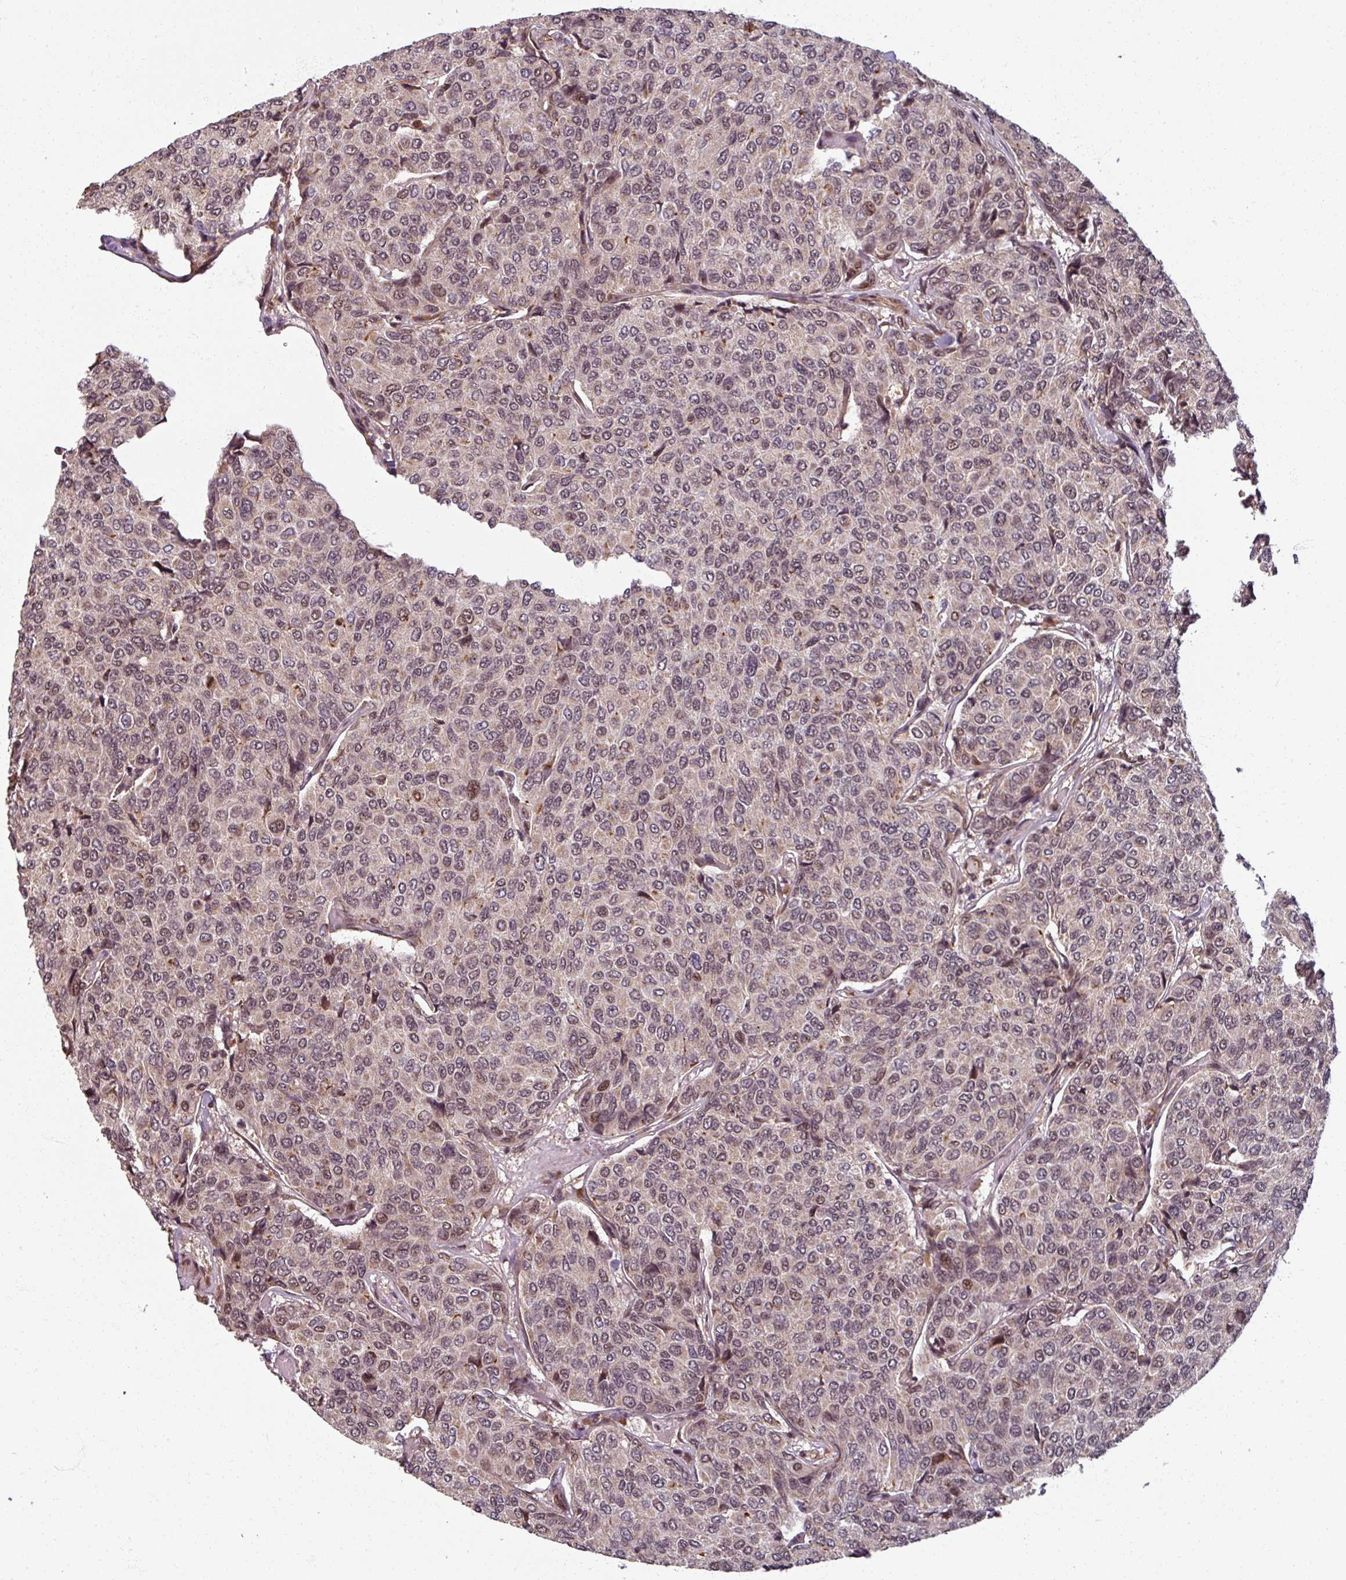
{"staining": {"intensity": "moderate", "quantity": ">75%", "location": "nuclear"}, "tissue": "breast cancer", "cell_type": "Tumor cells", "image_type": "cancer", "snomed": [{"axis": "morphology", "description": "Duct carcinoma"}, {"axis": "topography", "description": "Breast"}], "caption": "Protein analysis of breast cancer (infiltrating ductal carcinoma) tissue exhibits moderate nuclear positivity in about >75% of tumor cells. (DAB (3,3'-diaminobenzidine) IHC with brightfield microscopy, high magnification).", "gene": "SWI5", "patient": {"sex": "female", "age": 55}}